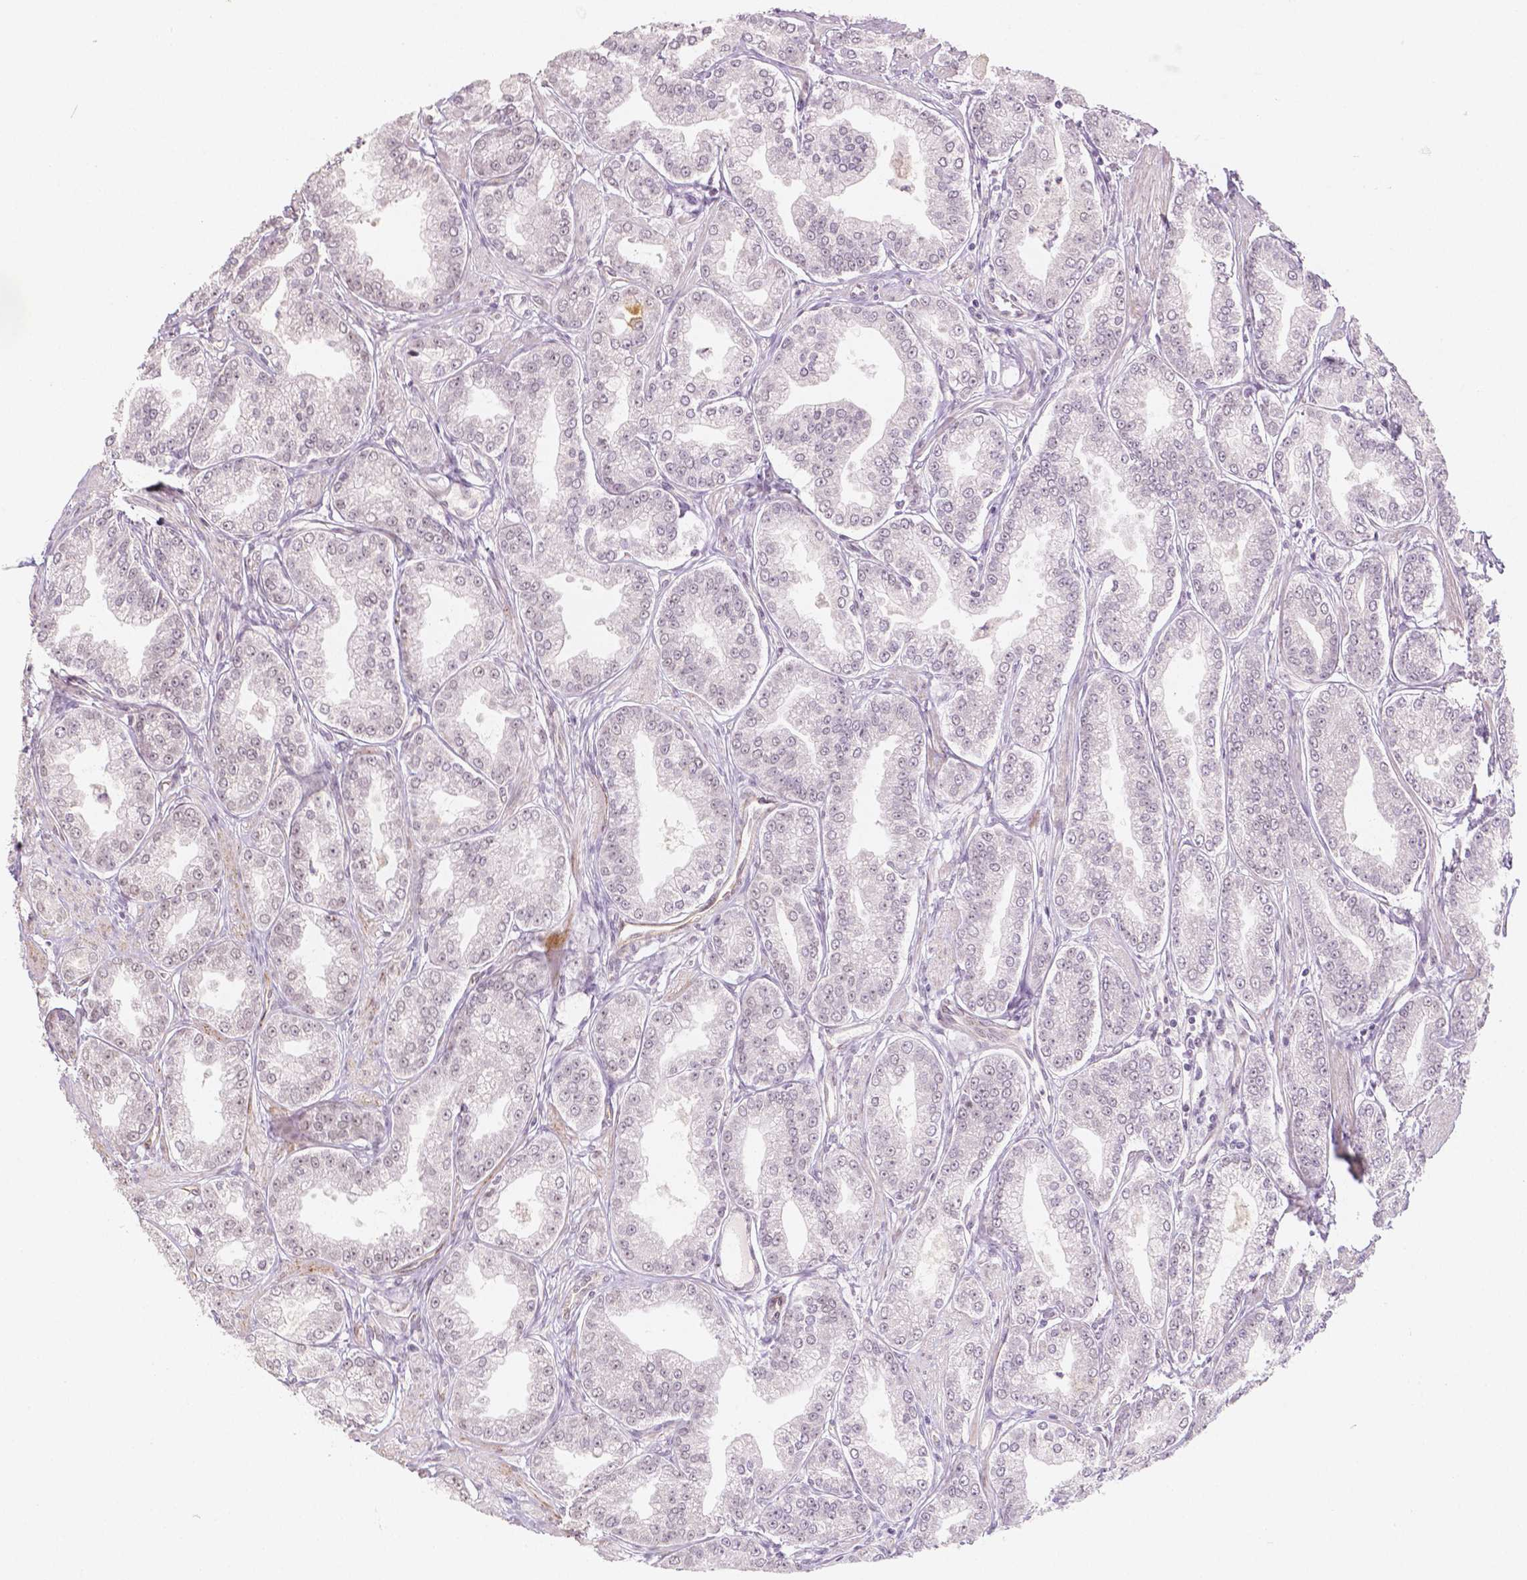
{"staining": {"intensity": "negative", "quantity": "none", "location": "none"}, "tissue": "prostate cancer", "cell_type": "Tumor cells", "image_type": "cancer", "snomed": [{"axis": "morphology", "description": "Adenocarcinoma, NOS"}, {"axis": "topography", "description": "Prostate"}], "caption": "Adenocarcinoma (prostate) stained for a protein using immunohistochemistry reveals no expression tumor cells.", "gene": "KDM5B", "patient": {"sex": "male", "age": 71}}